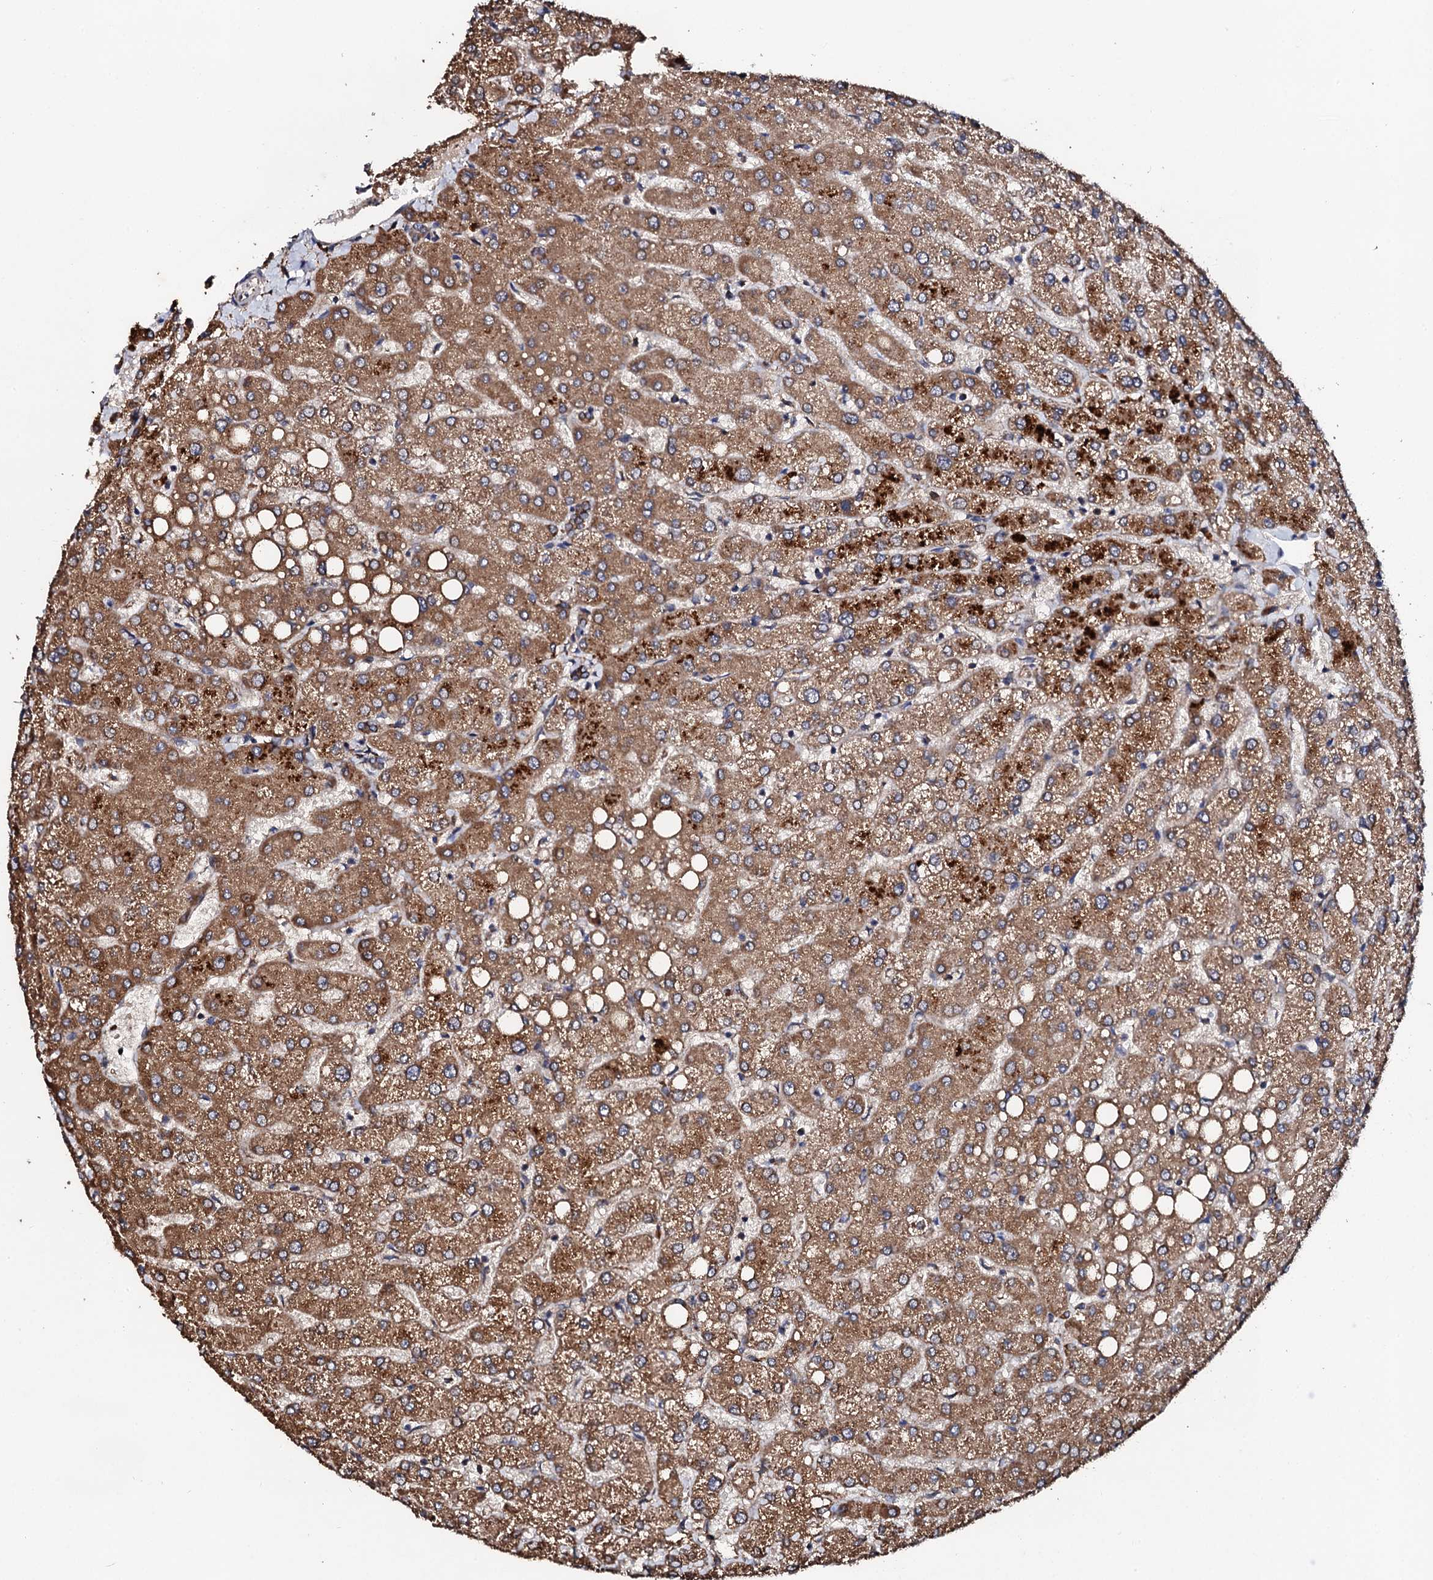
{"staining": {"intensity": "weak", "quantity": ">75%", "location": "cytoplasmic/membranous"}, "tissue": "liver", "cell_type": "Cholangiocytes", "image_type": "normal", "snomed": [{"axis": "morphology", "description": "Normal tissue, NOS"}, {"axis": "topography", "description": "Liver"}], "caption": "This image shows unremarkable liver stained with immunohistochemistry (IHC) to label a protein in brown. The cytoplasmic/membranous of cholangiocytes show weak positivity for the protein. Nuclei are counter-stained blue.", "gene": "CKAP5", "patient": {"sex": "female", "age": 54}}